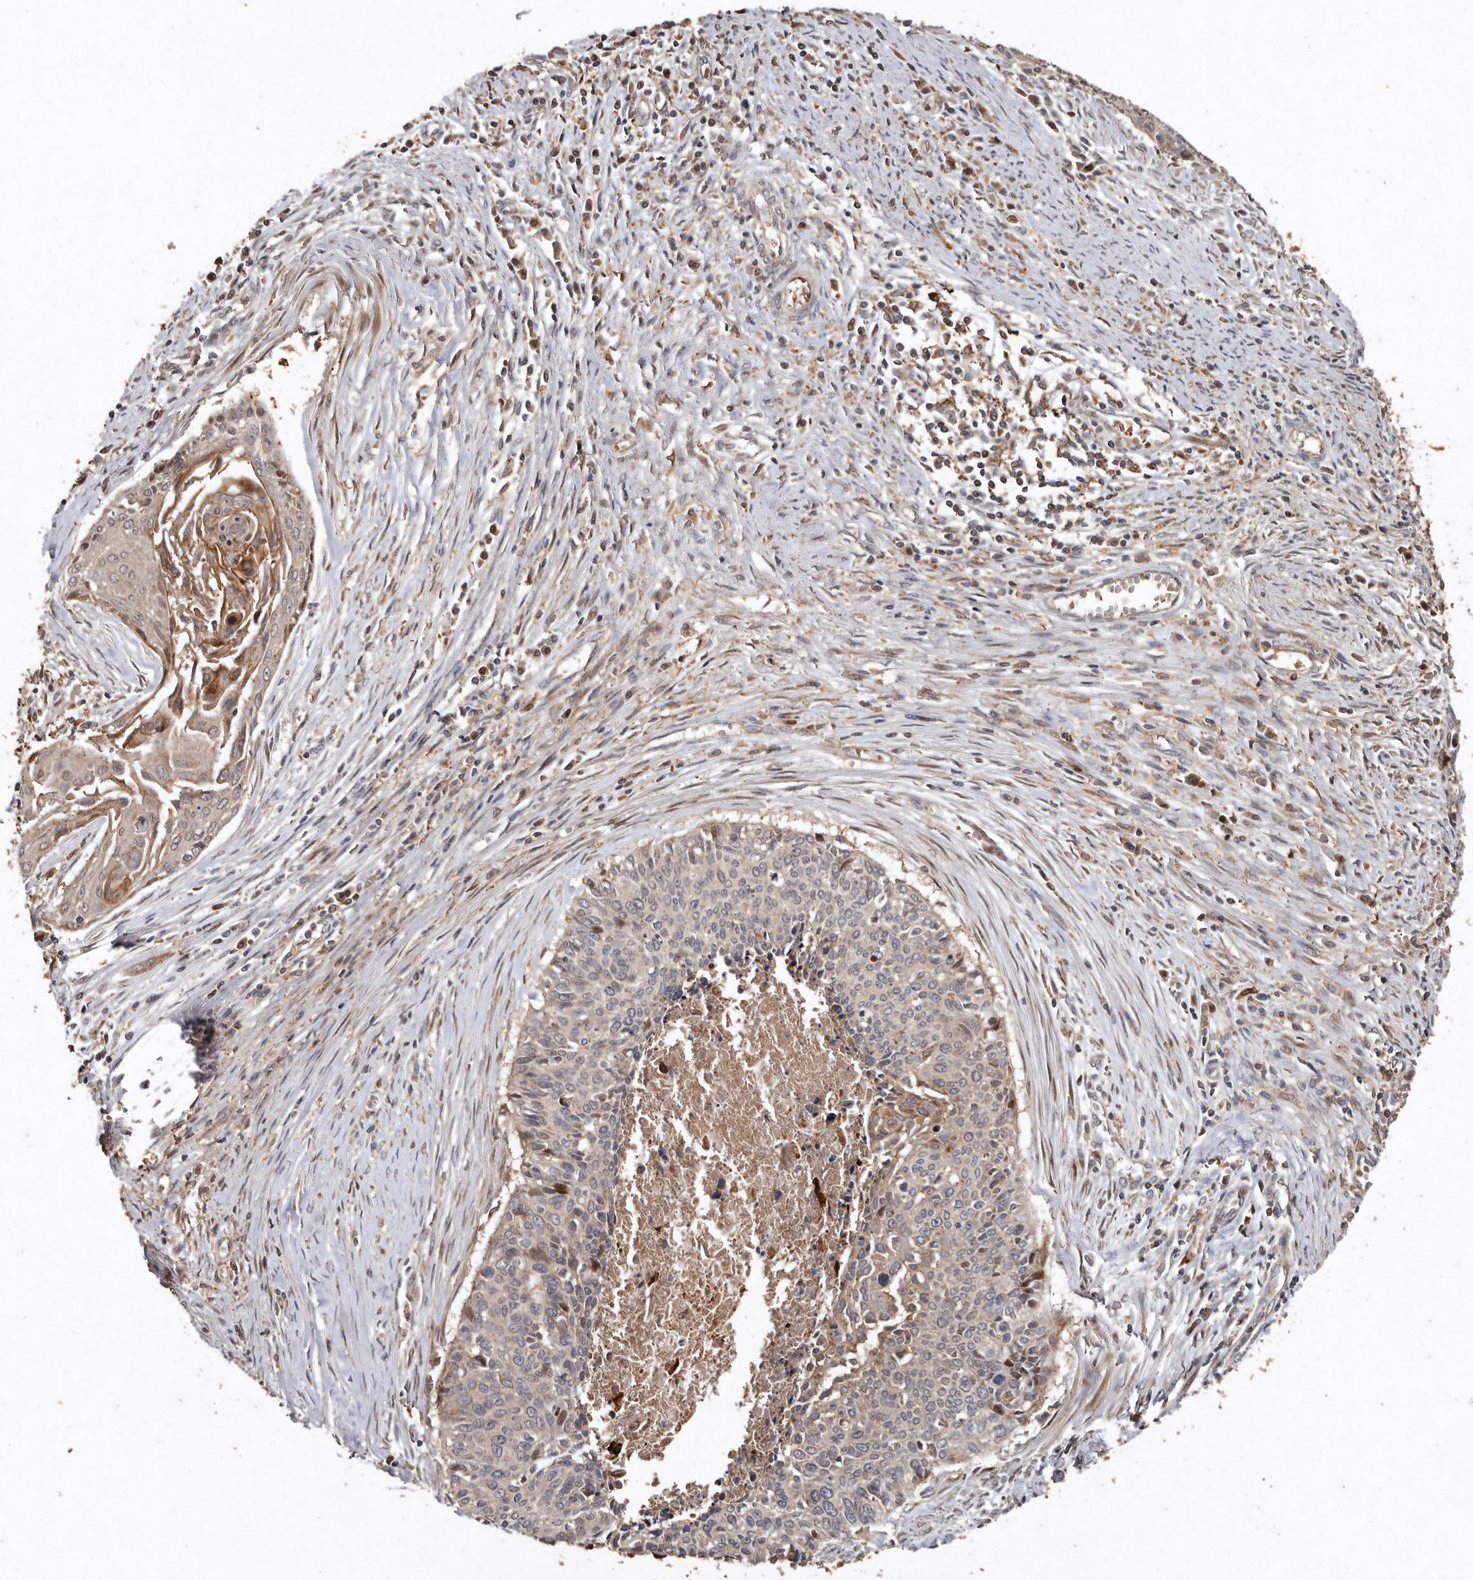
{"staining": {"intensity": "moderate", "quantity": "<25%", "location": "cytoplasmic/membranous"}, "tissue": "cervical cancer", "cell_type": "Tumor cells", "image_type": "cancer", "snomed": [{"axis": "morphology", "description": "Squamous cell carcinoma, NOS"}, {"axis": "topography", "description": "Cervix"}], "caption": "Moderate cytoplasmic/membranous positivity for a protein is seen in approximately <25% of tumor cells of cervical cancer using immunohistochemistry (IHC).", "gene": "RANBP17", "patient": {"sex": "female", "age": 55}}